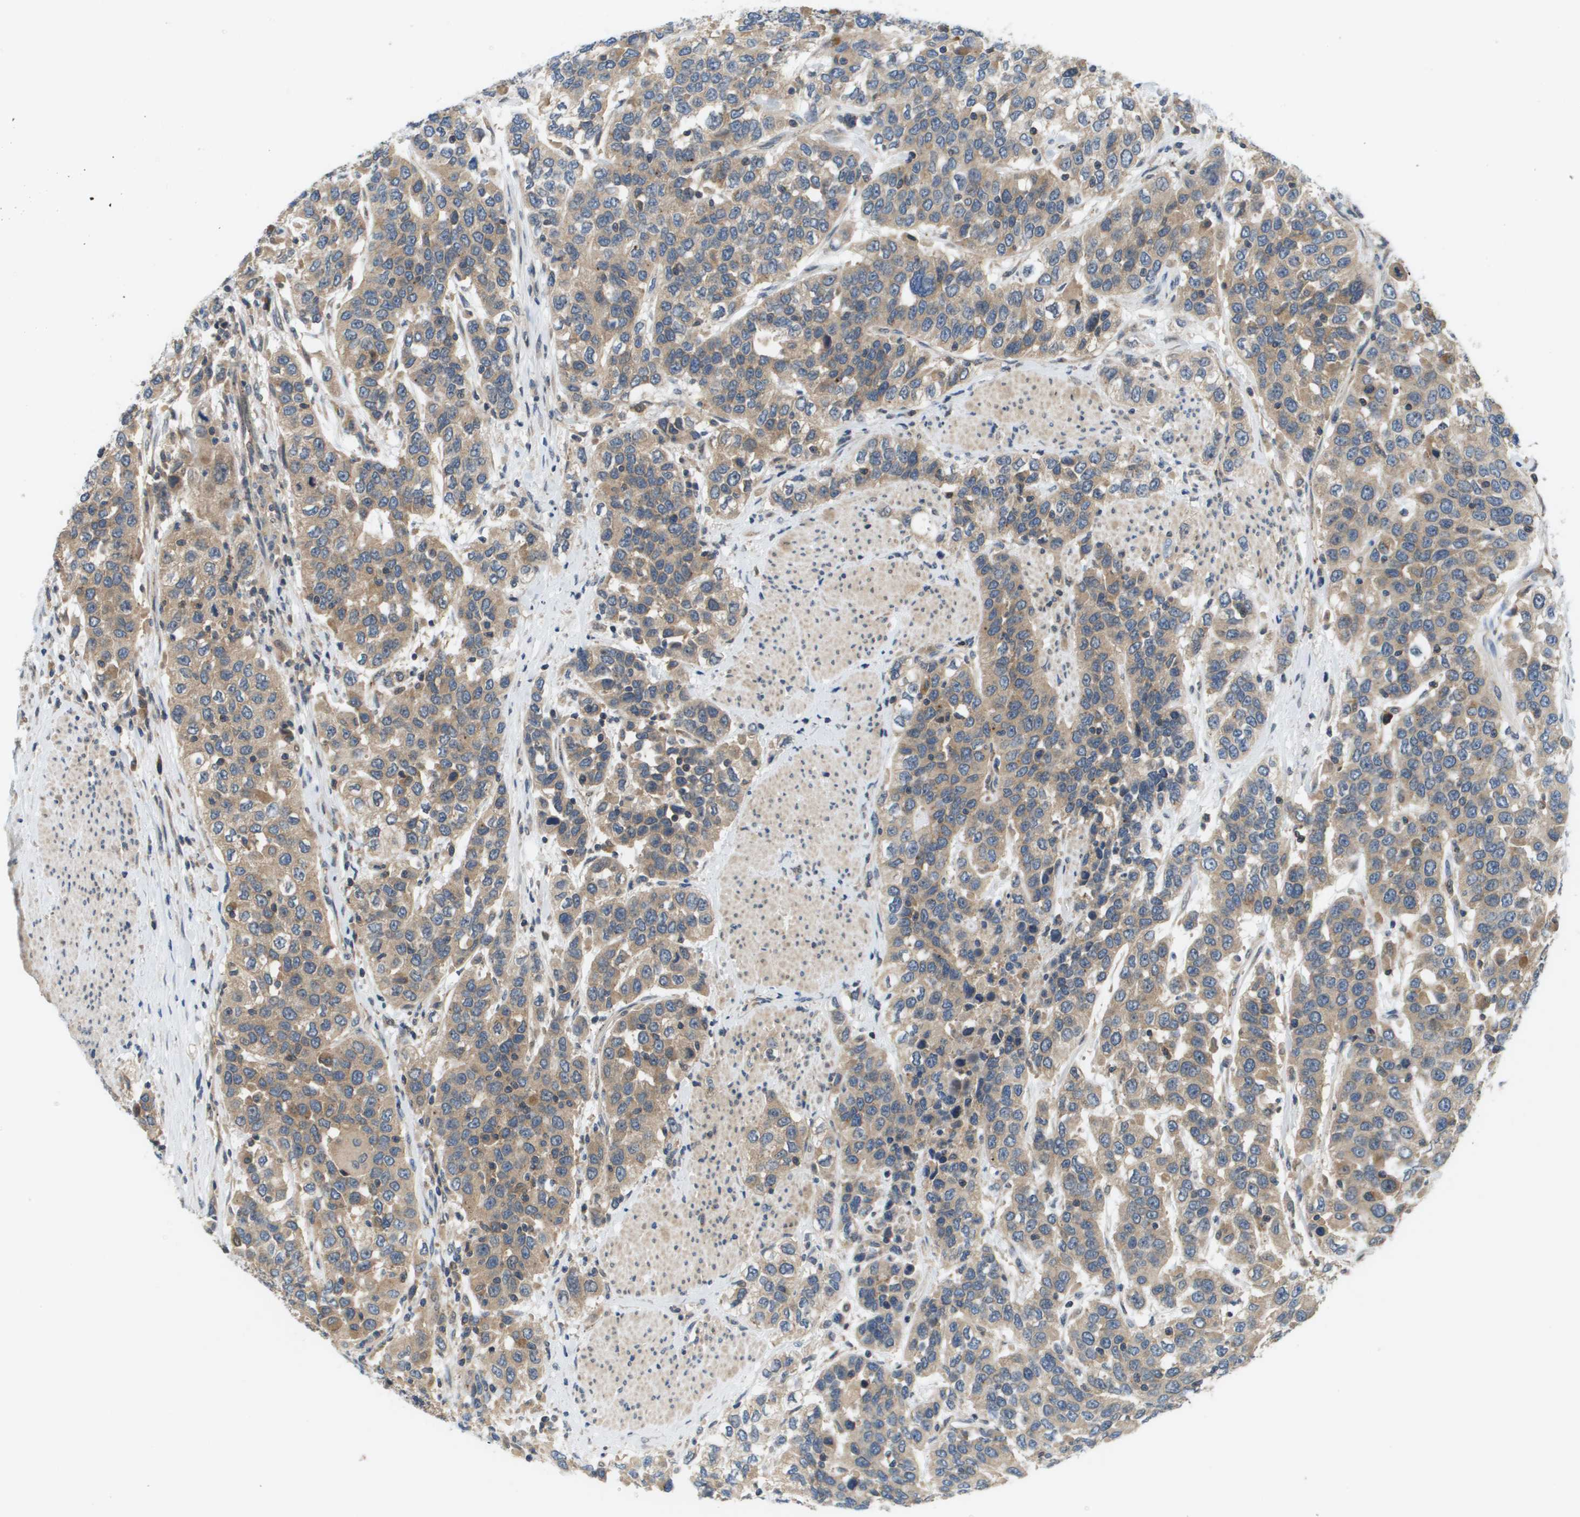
{"staining": {"intensity": "moderate", "quantity": ">75%", "location": "cytoplasmic/membranous"}, "tissue": "urothelial cancer", "cell_type": "Tumor cells", "image_type": "cancer", "snomed": [{"axis": "morphology", "description": "Urothelial carcinoma, High grade"}, {"axis": "topography", "description": "Urinary bladder"}], "caption": "Immunohistochemical staining of human urothelial carcinoma (high-grade) displays medium levels of moderate cytoplasmic/membranous protein positivity in approximately >75% of tumor cells.", "gene": "SLC25A20", "patient": {"sex": "female", "age": 80}}